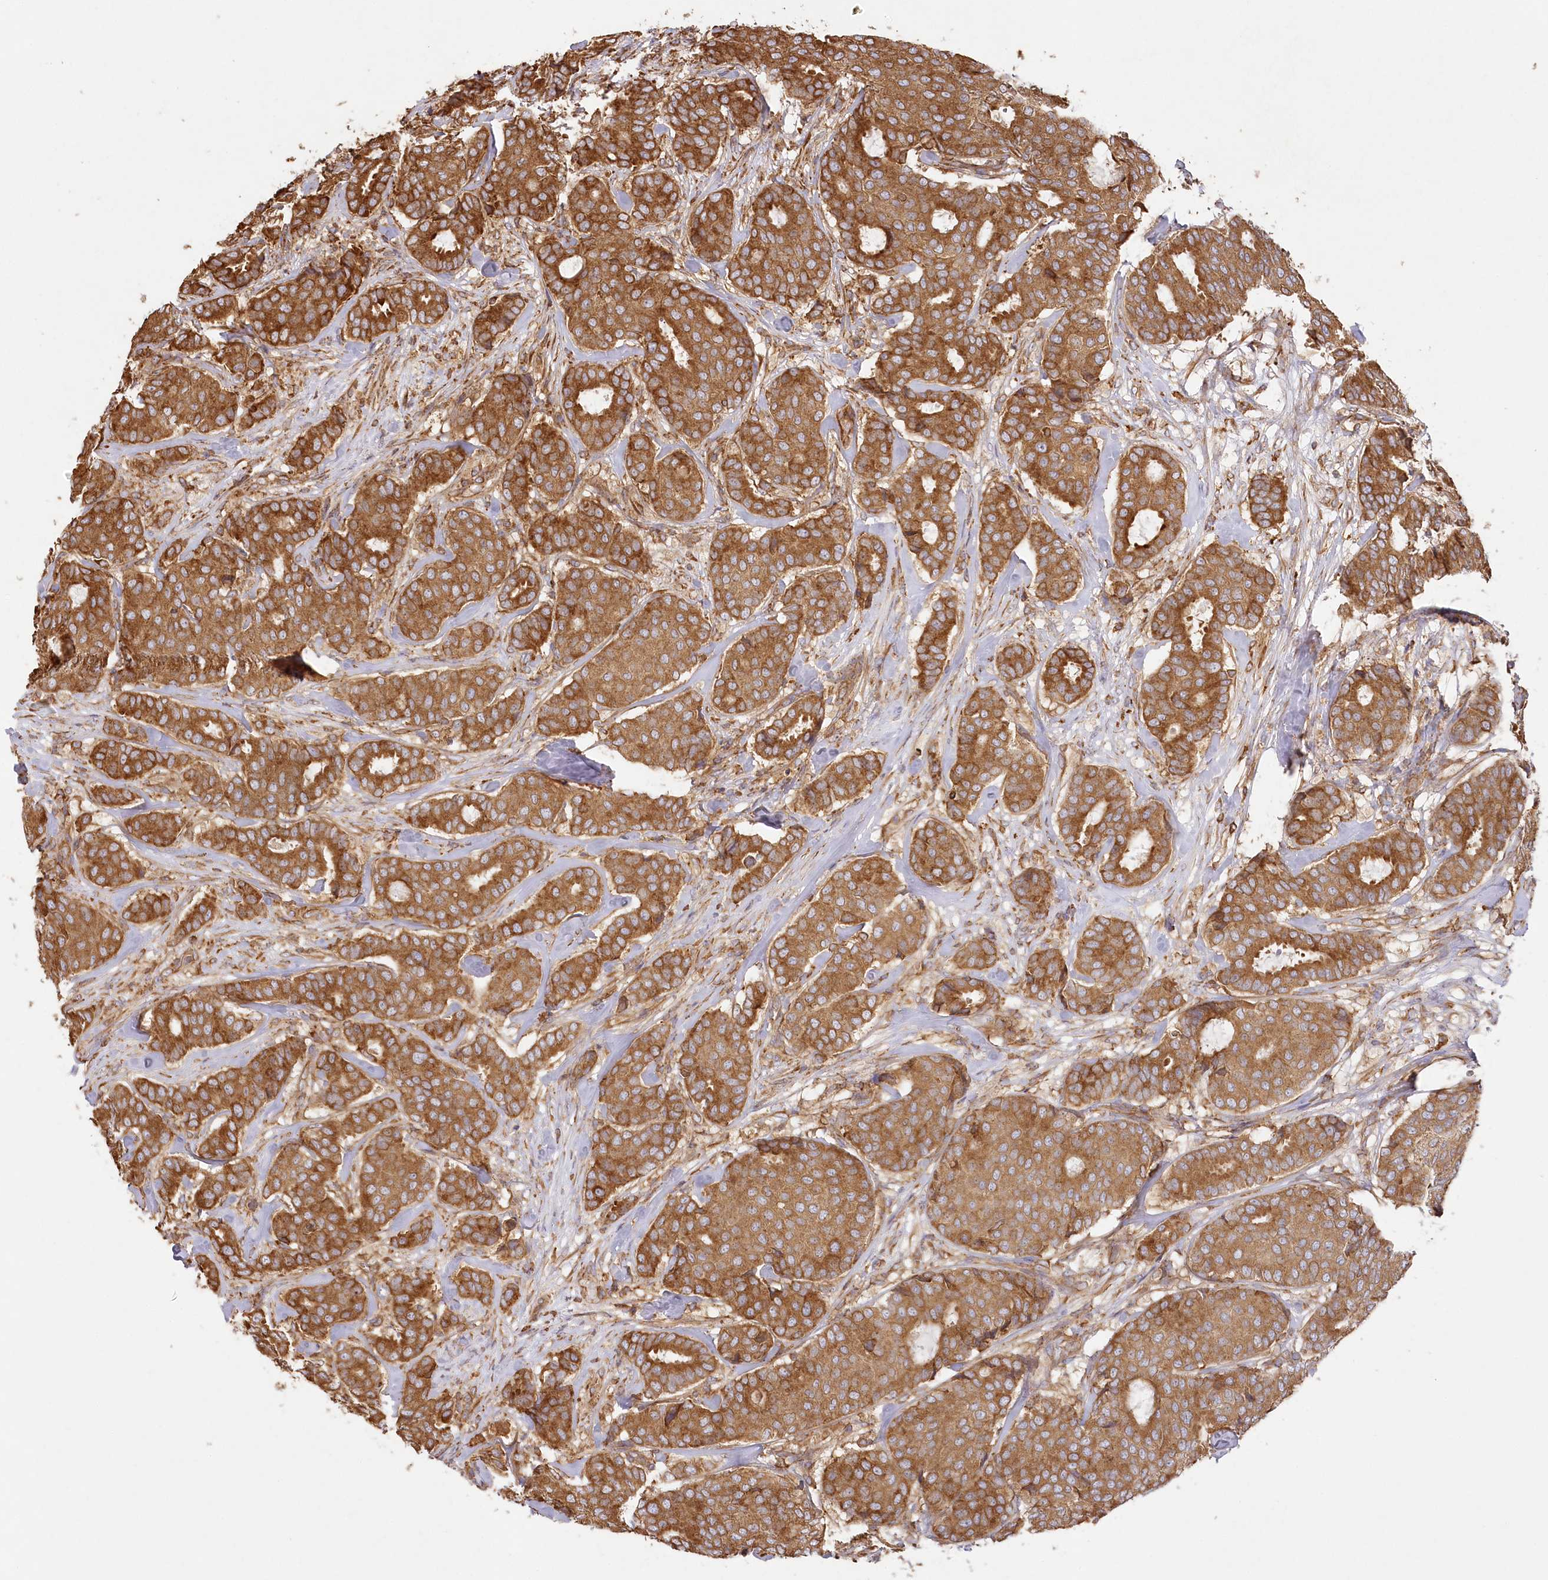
{"staining": {"intensity": "strong", "quantity": ">75%", "location": "cytoplasmic/membranous"}, "tissue": "breast cancer", "cell_type": "Tumor cells", "image_type": "cancer", "snomed": [{"axis": "morphology", "description": "Duct carcinoma"}, {"axis": "topography", "description": "Breast"}], "caption": "Brown immunohistochemical staining in human breast infiltrating ductal carcinoma demonstrates strong cytoplasmic/membranous staining in about >75% of tumor cells.", "gene": "ACAP2", "patient": {"sex": "female", "age": 75}}